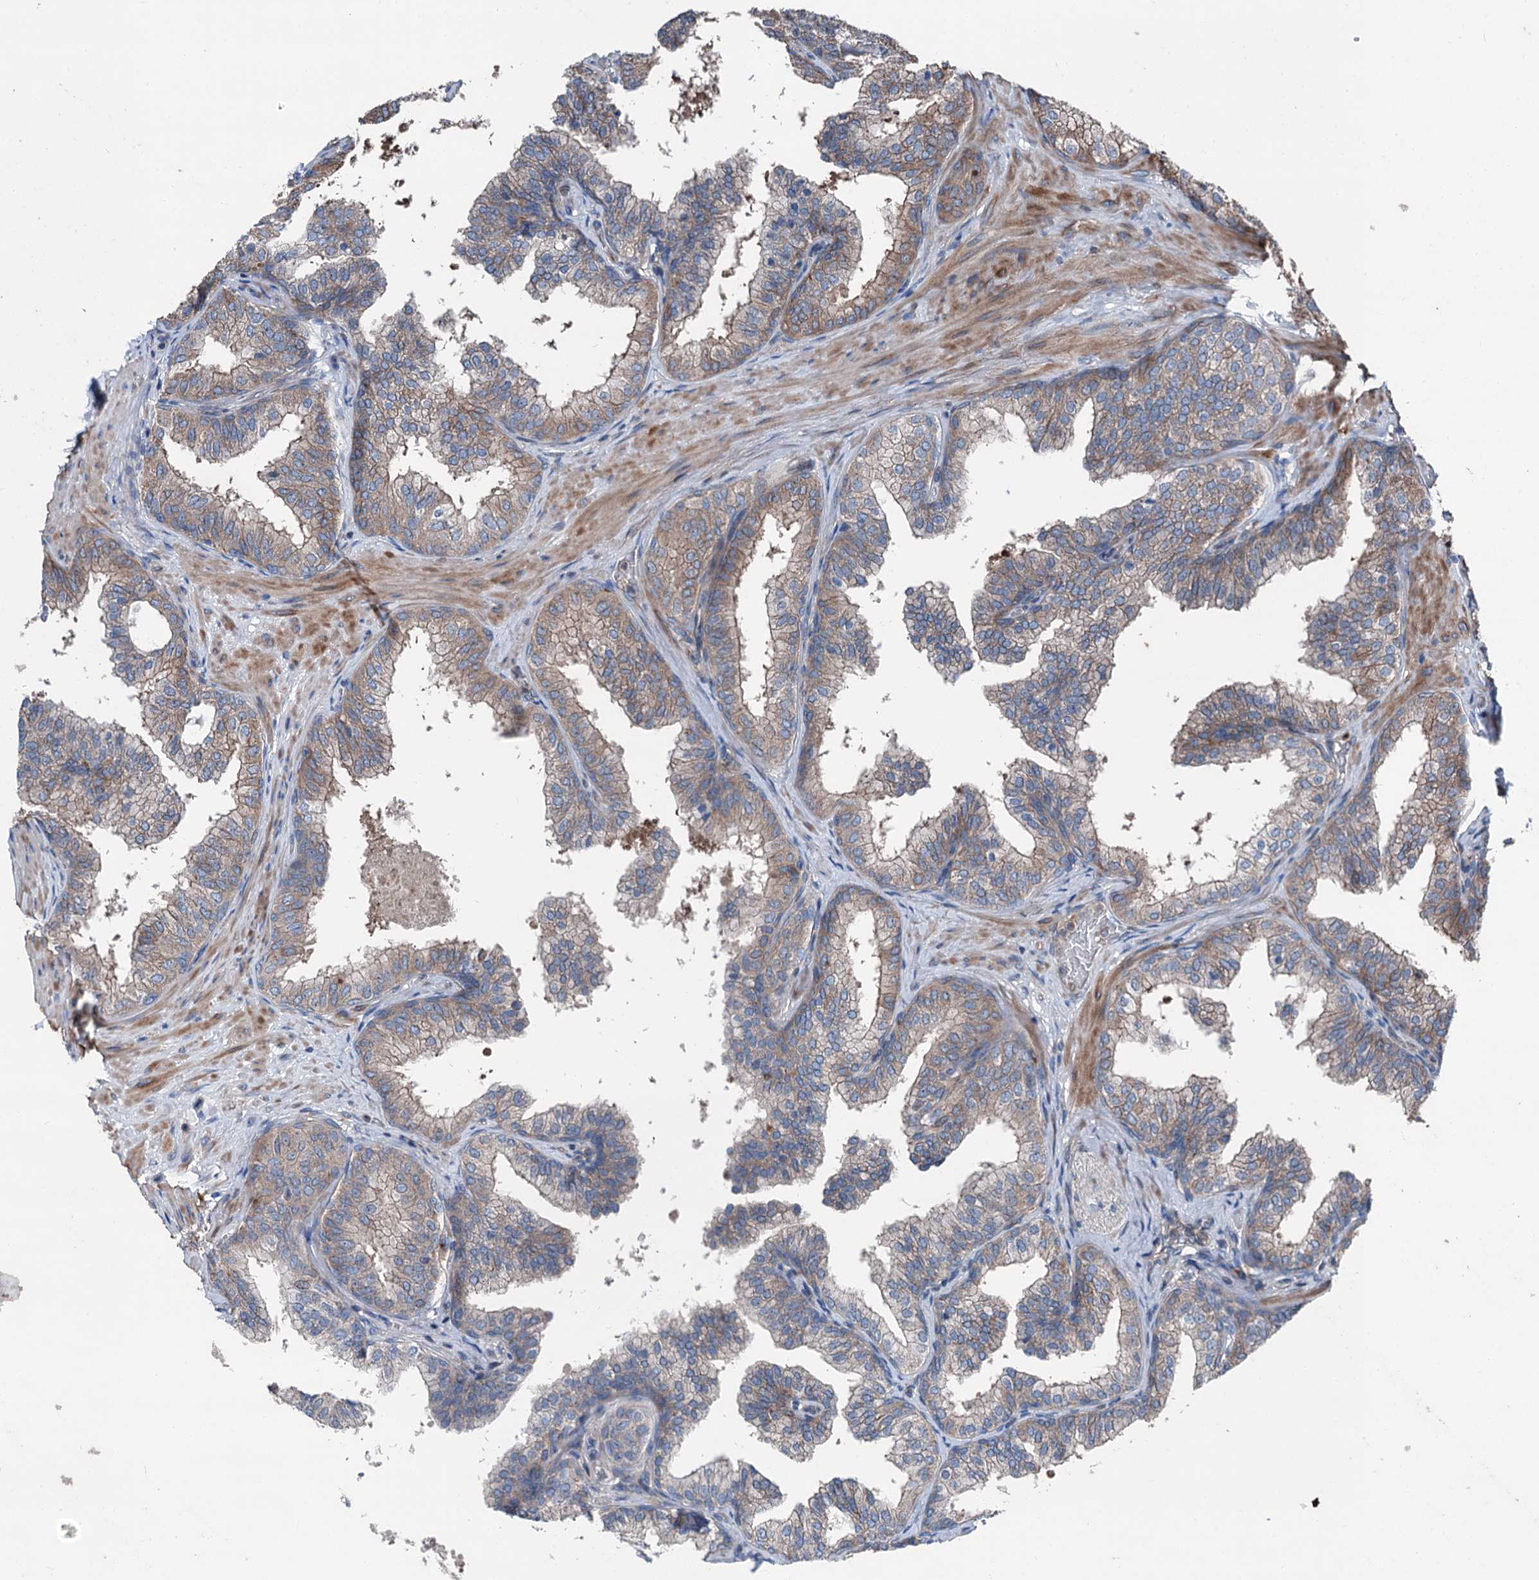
{"staining": {"intensity": "weak", "quantity": ">75%", "location": "cytoplasmic/membranous"}, "tissue": "prostate", "cell_type": "Glandular cells", "image_type": "normal", "snomed": [{"axis": "morphology", "description": "Normal tissue, NOS"}, {"axis": "topography", "description": "Prostate"}], "caption": "Protein staining of benign prostate demonstrates weak cytoplasmic/membranous positivity in approximately >75% of glandular cells. (Brightfield microscopy of DAB IHC at high magnification).", "gene": "RUFY1", "patient": {"sex": "male", "age": 60}}